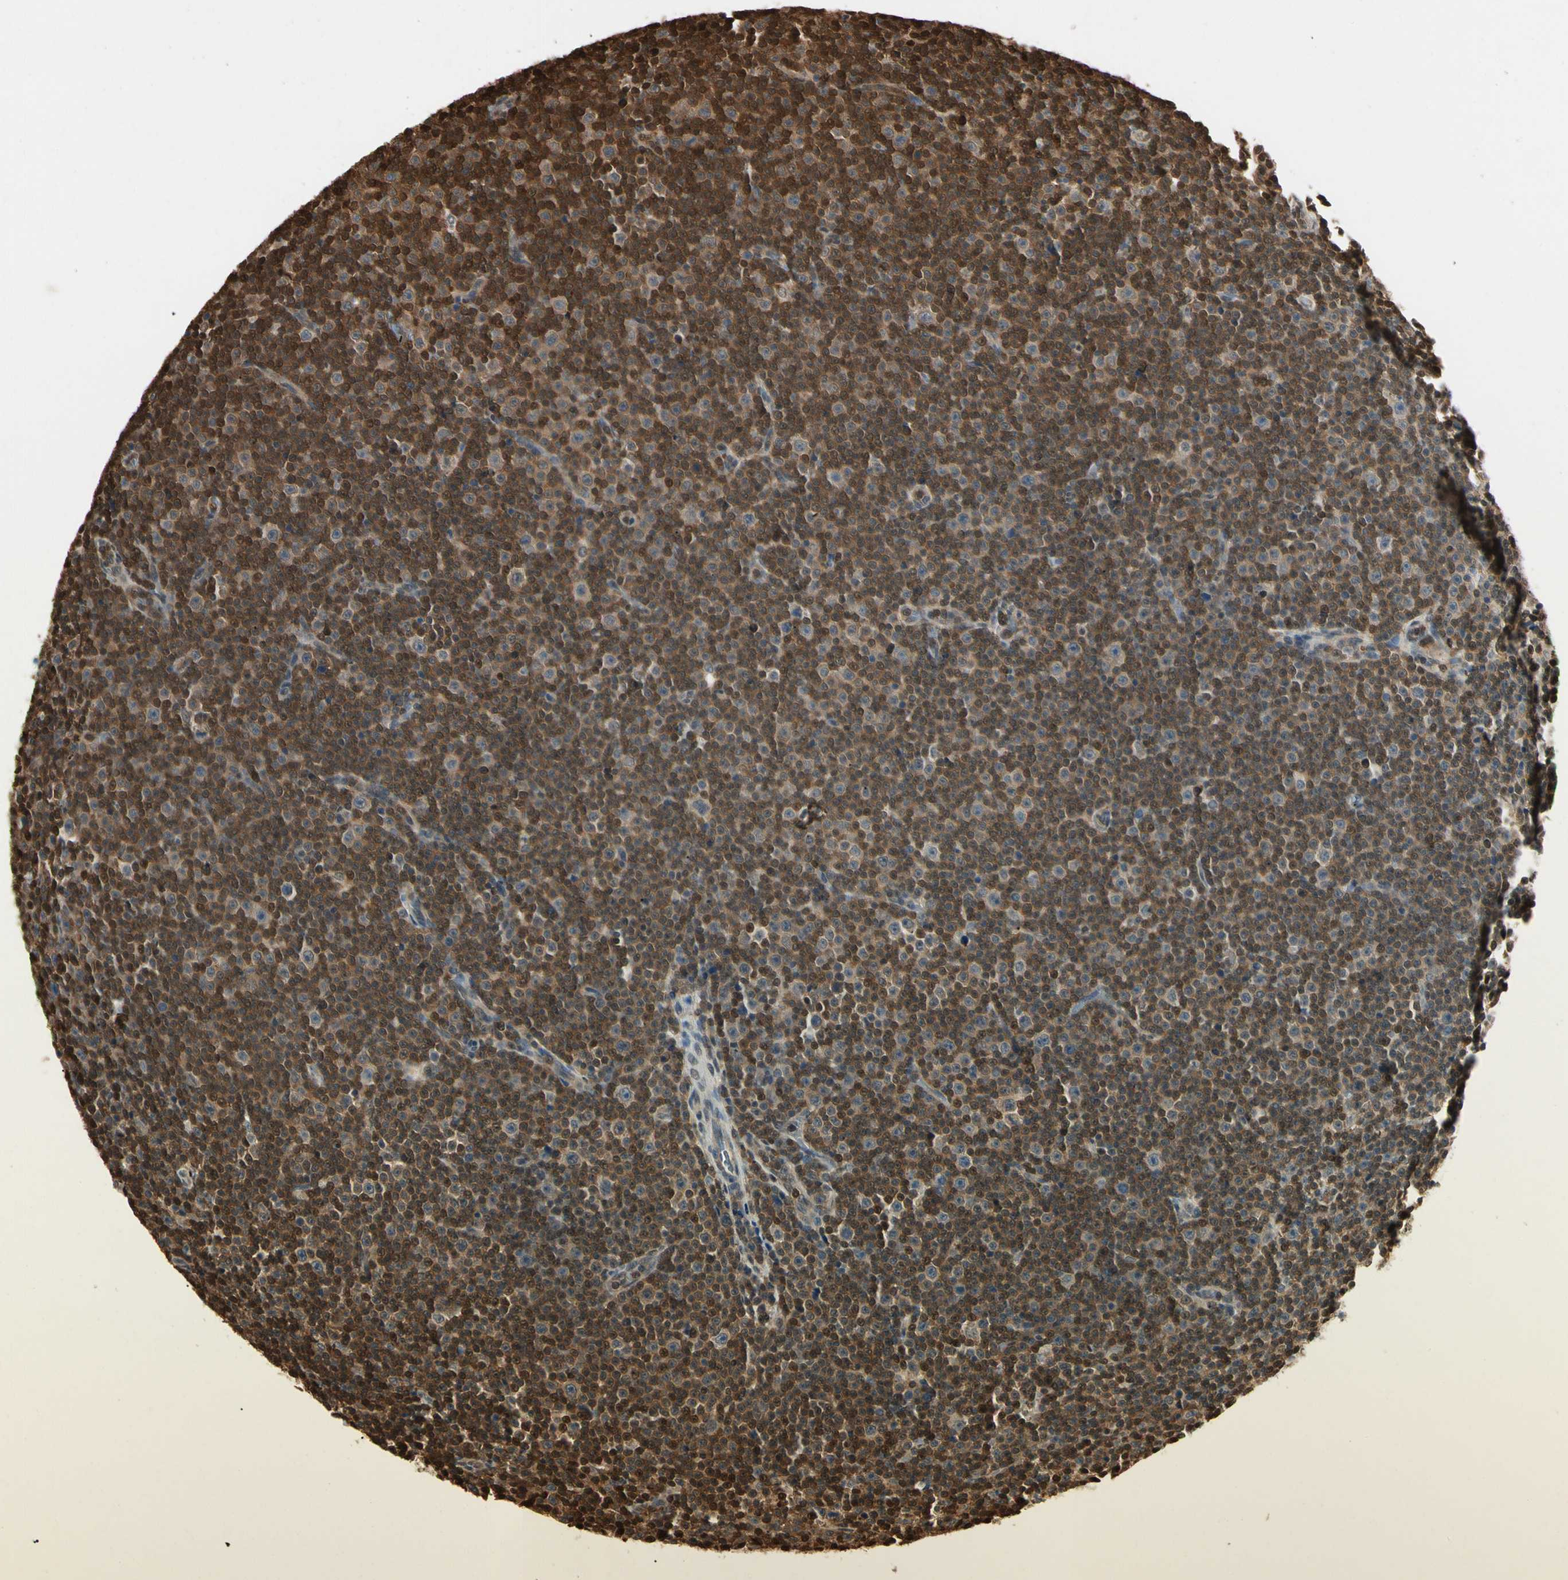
{"staining": {"intensity": "strong", "quantity": ">75%", "location": "cytoplasmic/membranous"}, "tissue": "lymphoma", "cell_type": "Tumor cells", "image_type": "cancer", "snomed": [{"axis": "morphology", "description": "Malignant lymphoma, non-Hodgkin's type, Low grade"}, {"axis": "topography", "description": "Lymph node"}], "caption": "Lymphoma stained with a brown dye reveals strong cytoplasmic/membranous positive expression in approximately >75% of tumor cells.", "gene": "YWHAQ", "patient": {"sex": "female", "age": 67}}